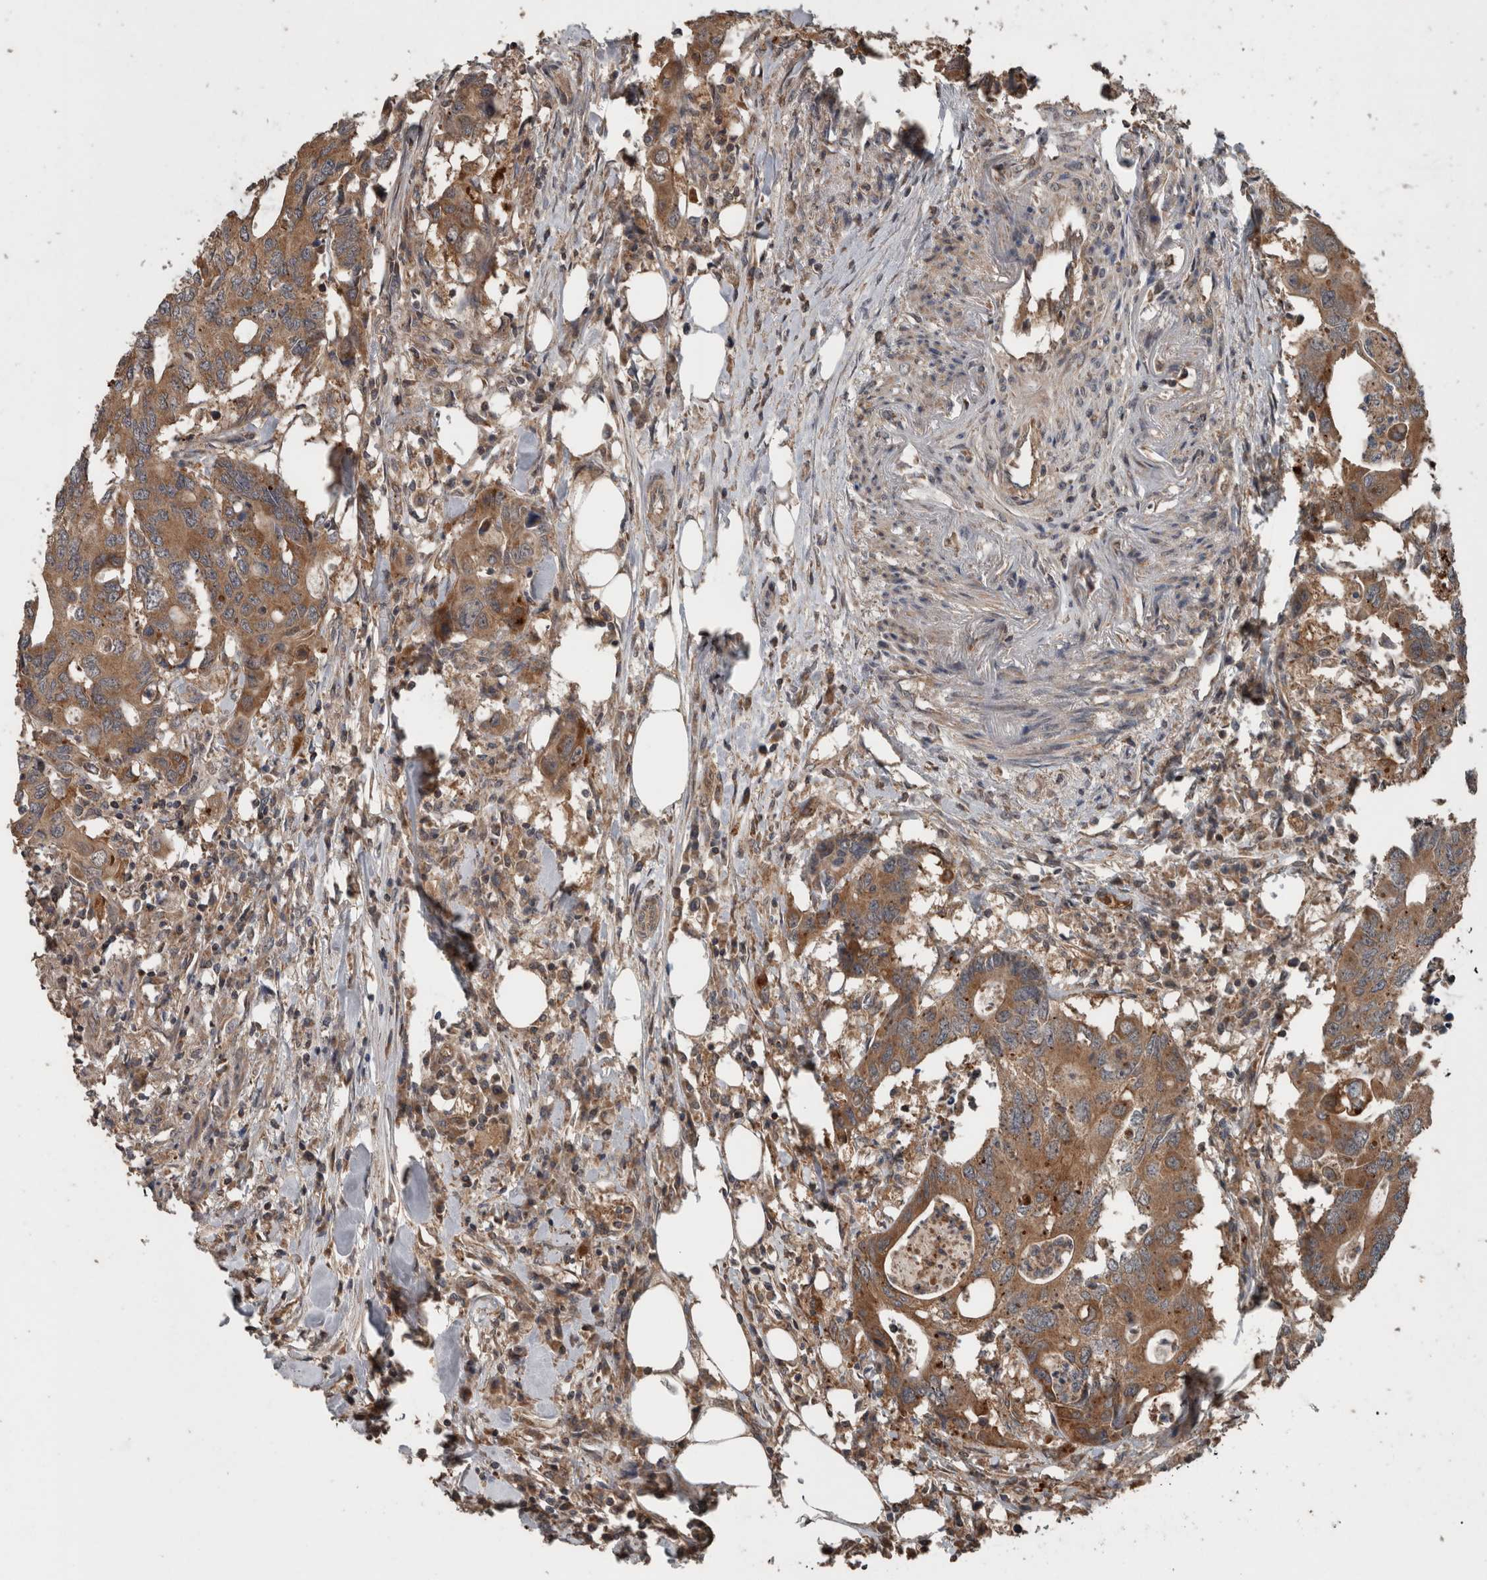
{"staining": {"intensity": "moderate", "quantity": ">75%", "location": "cytoplasmic/membranous"}, "tissue": "colorectal cancer", "cell_type": "Tumor cells", "image_type": "cancer", "snomed": [{"axis": "morphology", "description": "Adenocarcinoma, NOS"}, {"axis": "topography", "description": "Colon"}], "caption": "There is medium levels of moderate cytoplasmic/membranous positivity in tumor cells of colorectal adenocarcinoma, as demonstrated by immunohistochemical staining (brown color).", "gene": "RIOK3", "patient": {"sex": "male", "age": 71}}